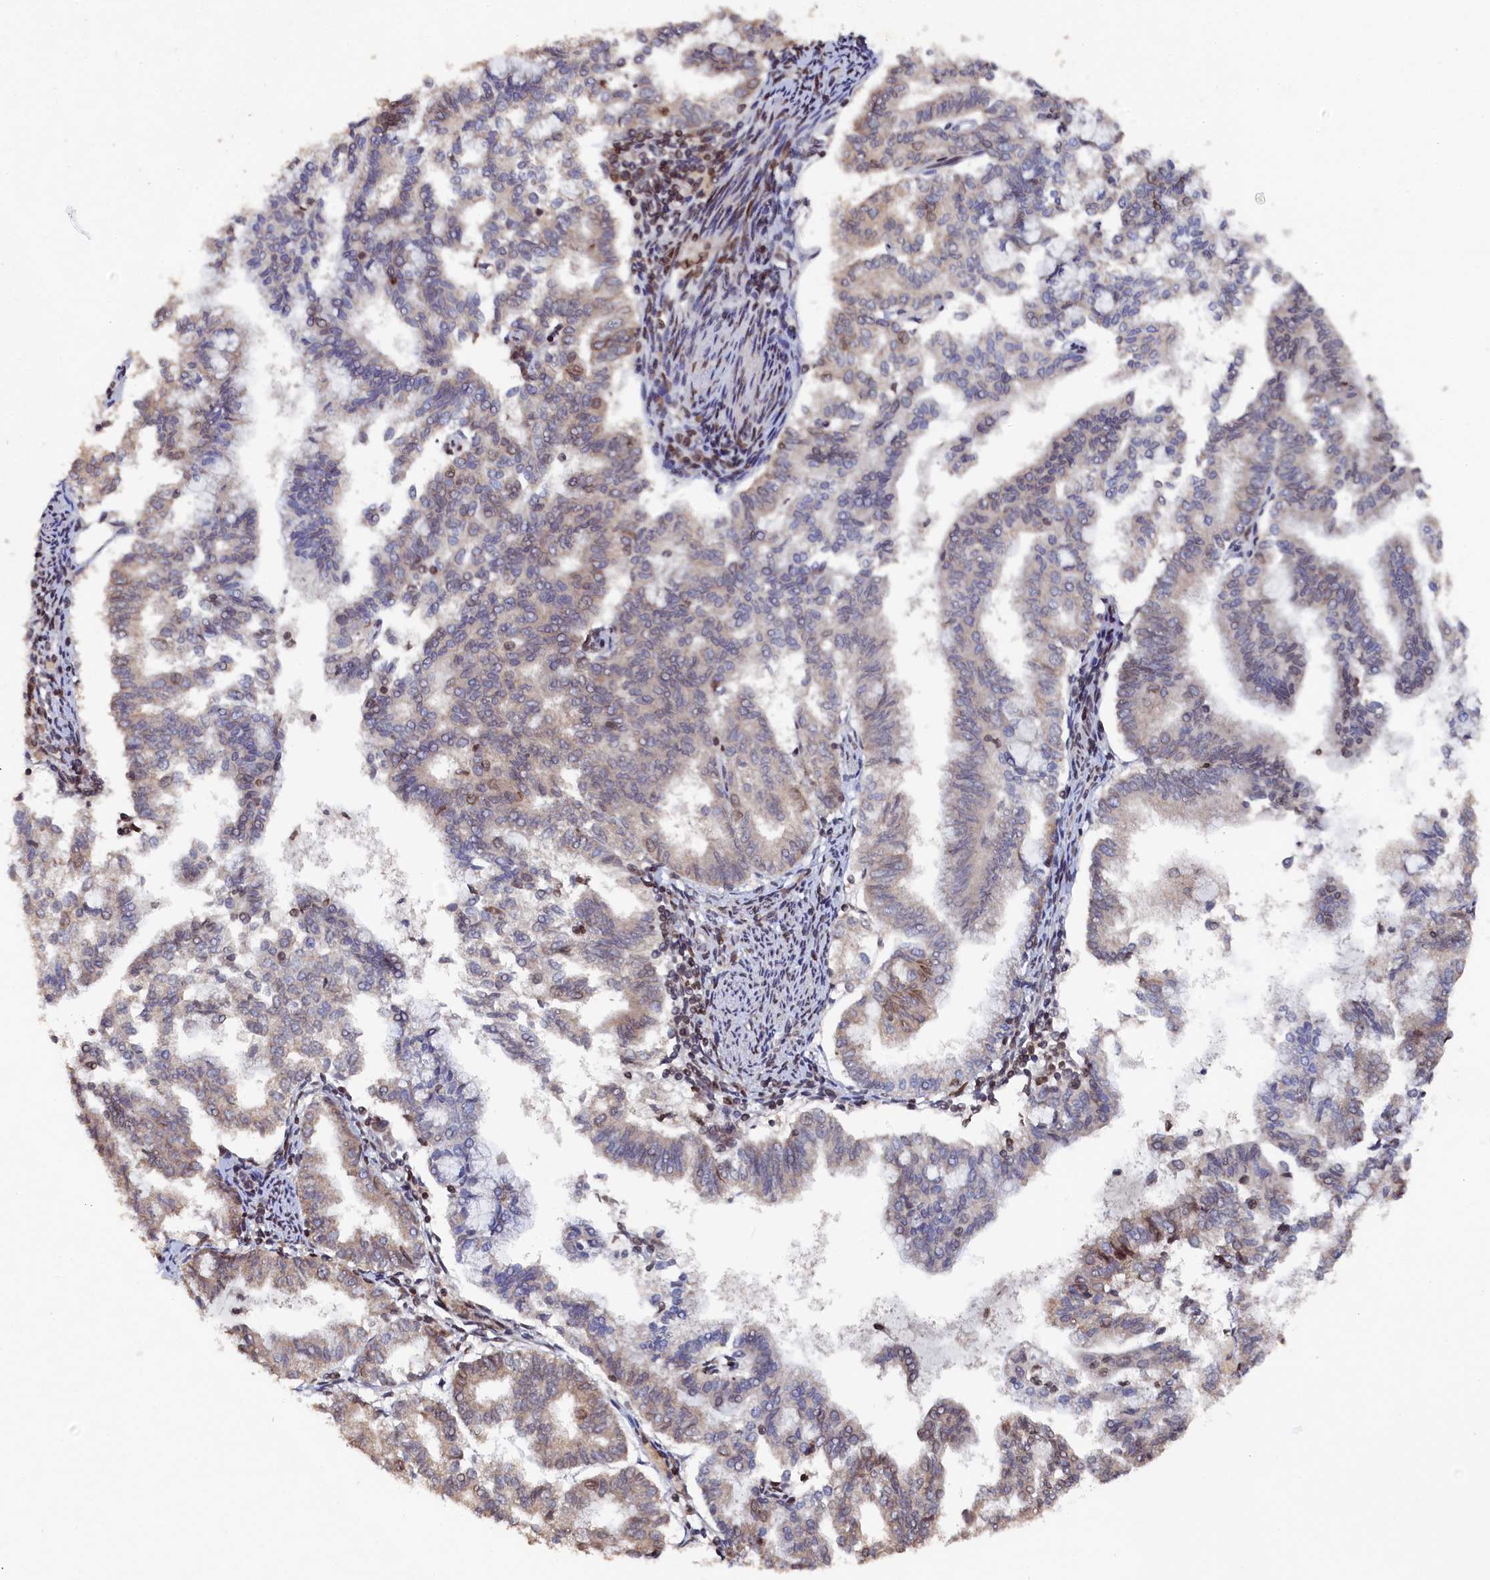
{"staining": {"intensity": "moderate", "quantity": "25%-75%", "location": "cytoplasmic/membranous"}, "tissue": "endometrial cancer", "cell_type": "Tumor cells", "image_type": "cancer", "snomed": [{"axis": "morphology", "description": "Adenocarcinoma, NOS"}, {"axis": "topography", "description": "Endometrium"}], "caption": "Adenocarcinoma (endometrial) stained with a protein marker shows moderate staining in tumor cells.", "gene": "ANKEF1", "patient": {"sex": "female", "age": 79}}